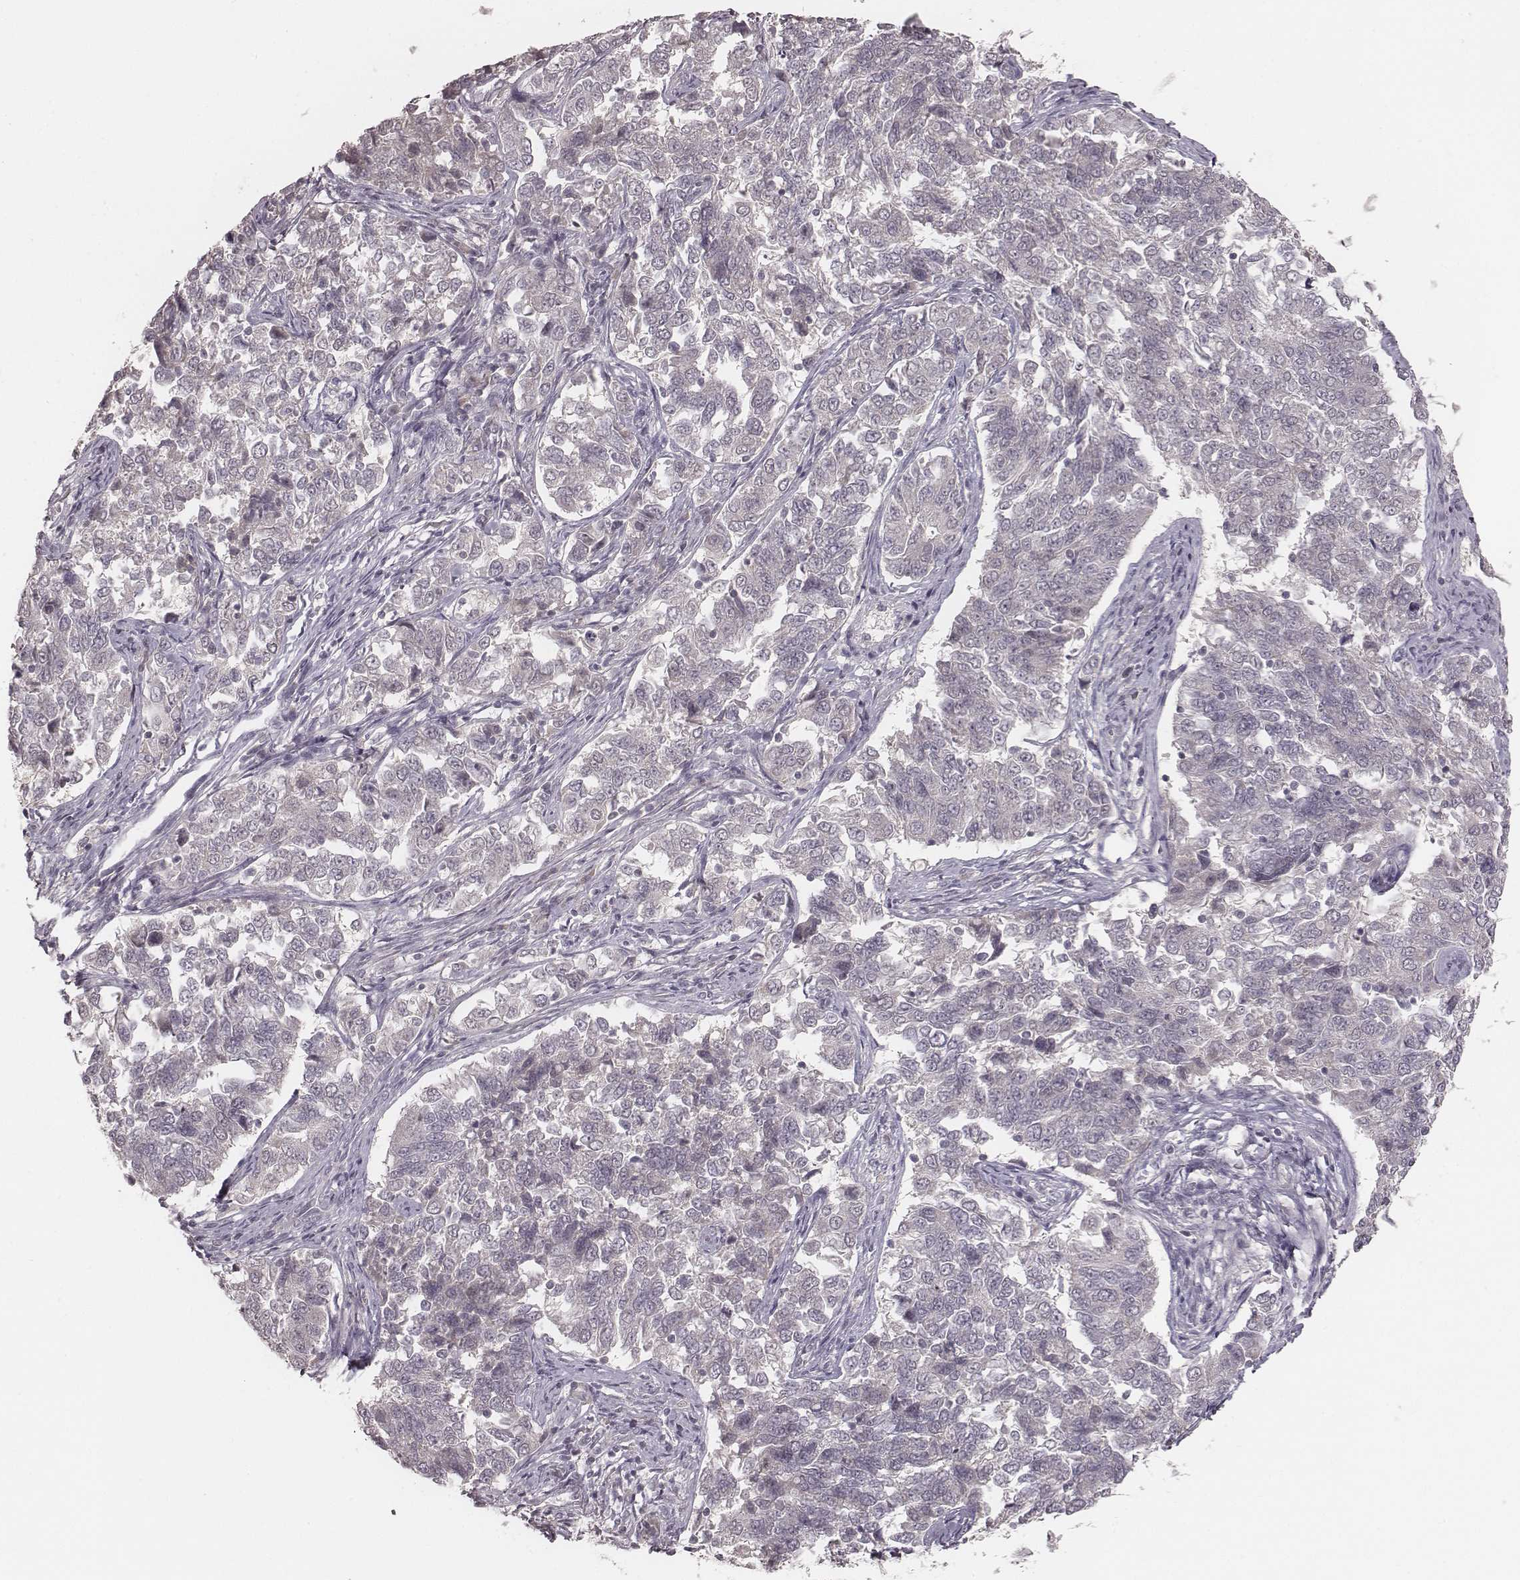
{"staining": {"intensity": "negative", "quantity": "none", "location": "none"}, "tissue": "endometrial cancer", "cell_type": "Tumor cells", "image_type": "cancer", "snomed": [{"axis": "morphology", "description": "Adenocarcinoma, NOS"}, {"axis": "topography", "description": "Endometrium"}], "caption": "Tumor cells are negative for brown protein staining in adenocarcinoma (endometrial). (IHC, brightfield microscopy, high magnification).", "gene": "LY6K", "patient": {"sex": "female", "age": 43}}